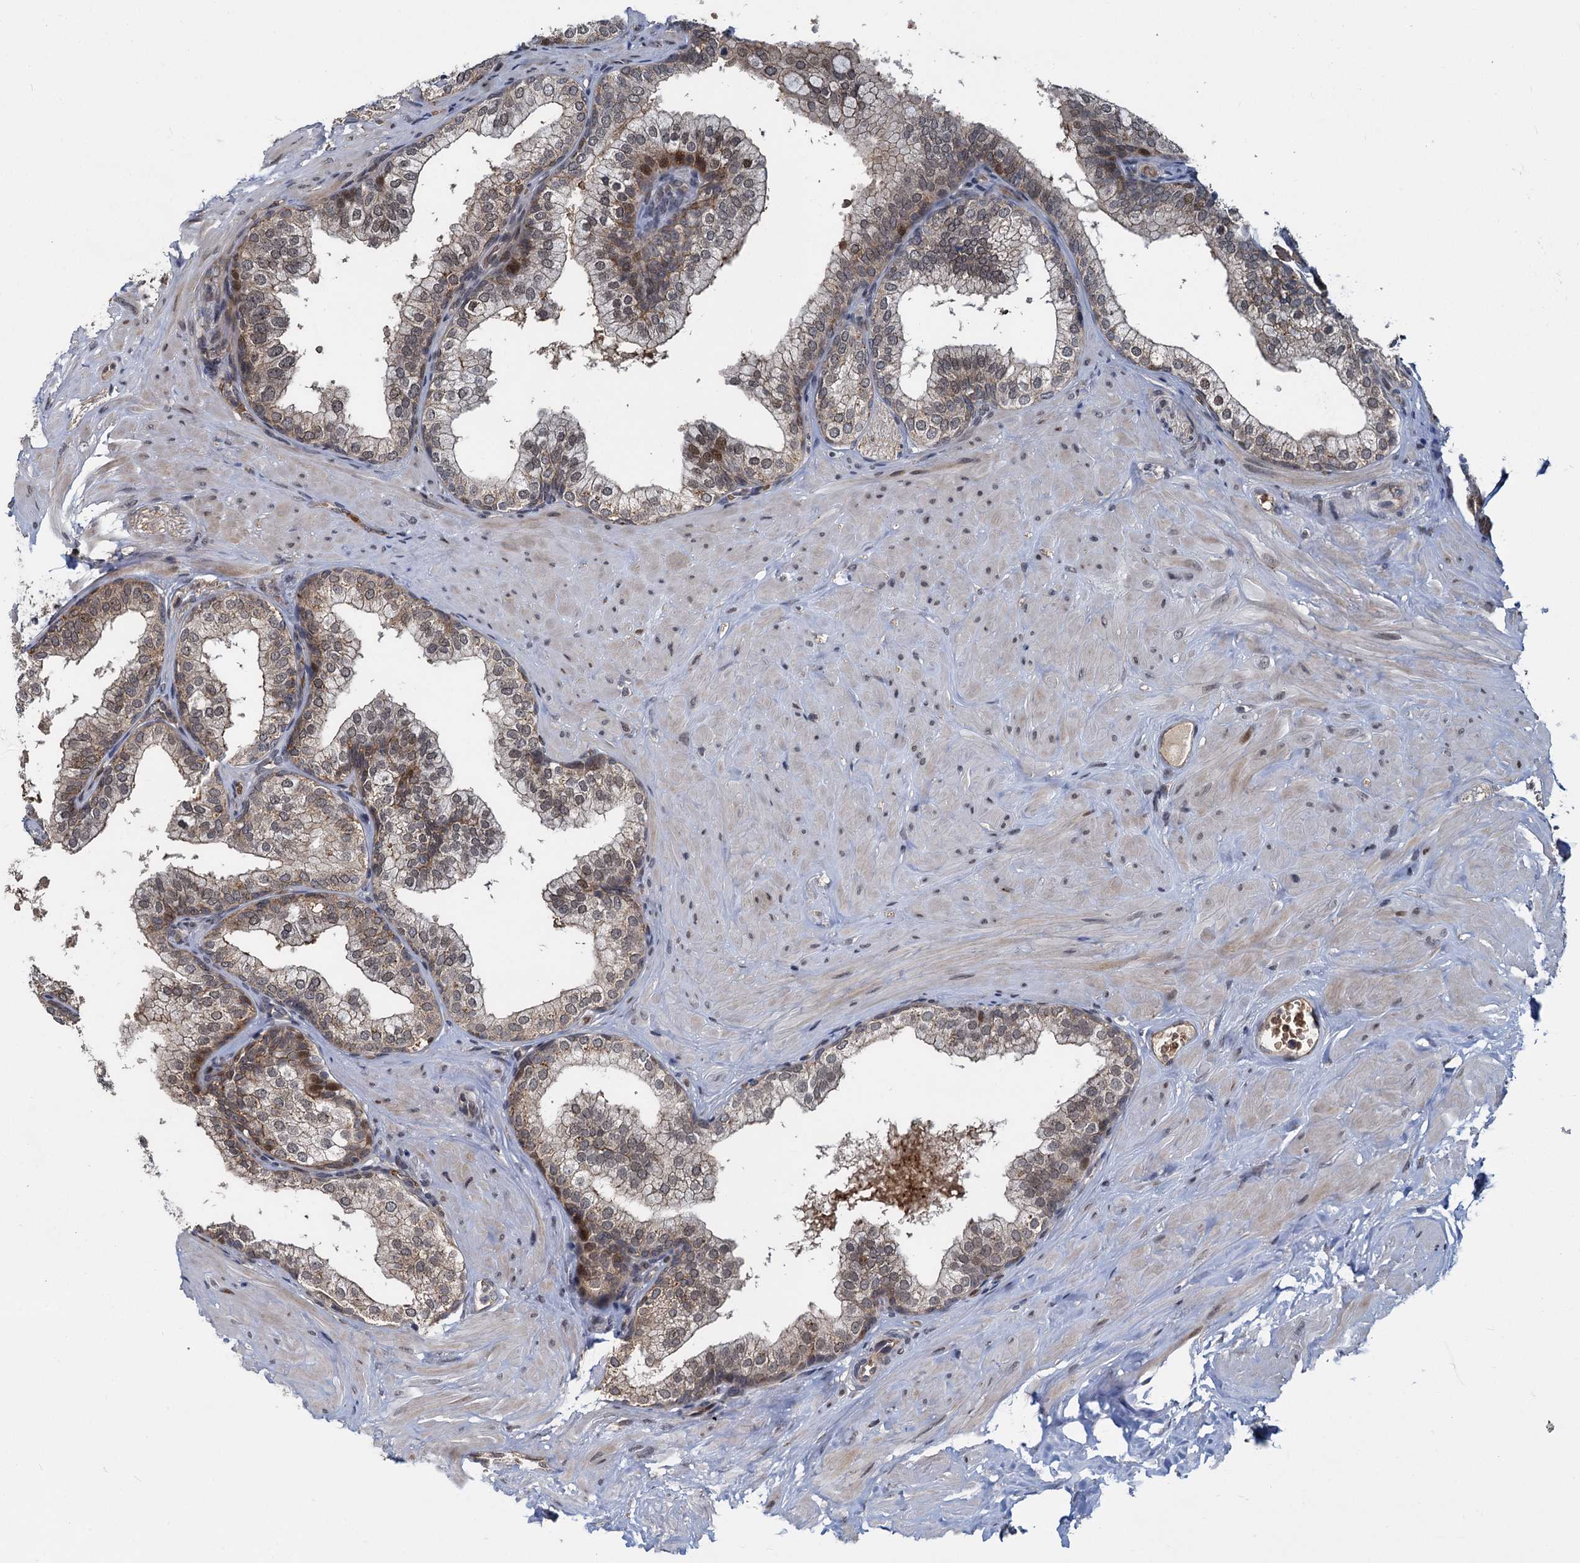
{"staining": {"intensity": "weak", "quantity": "25%-75%", "location": "cytoplasmic/membranous,nuclear"}, "tissue": "prostate", "cell_type": "Glandular cells", "image_type": "normal", "snomed": [{"axis": "morphology", "description": "Normal tissue, NOS"}, {"axis": "topography", "description": "Prostate"}], "caption": "Immunohistochemistry (IHC) photomicrograph of benign human prostate stained for a protein (brown), which exhibits low levels of weak cytoplasmic/membranous,nuclear expression in about 25%-75% of glandular cells.", "gene": "FANCI", "patient": {"sex": "male", "age": 60}}